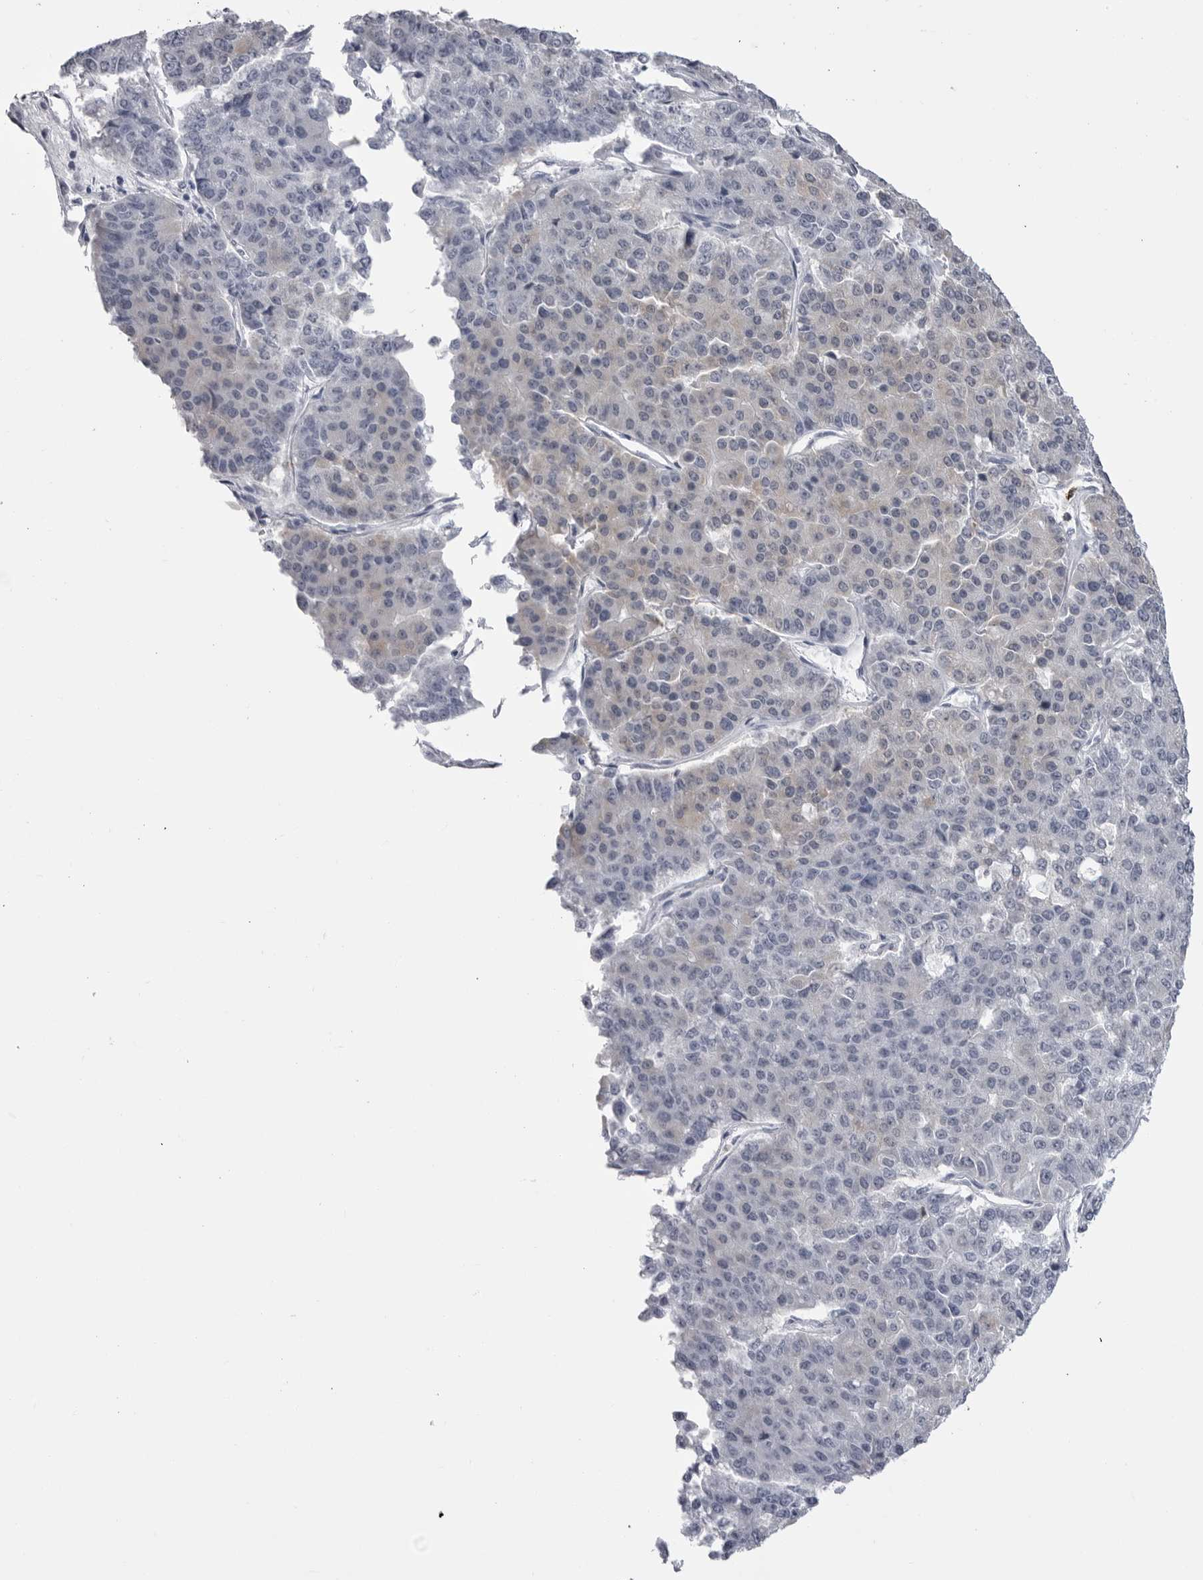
{"staining": {"intensity": "negative", "quantity": "none", "location": "none"}, "tissue": "pancreatic cancer", "cell_type": "Tumor cells", "image_type": "cancer", "snomed": [{"axis": "morphology", "description": "Adenocarcinoma, NOS"}, {"axis": "topography", "description": "Pancreas"}], "caption": "Human pancreatic adenocarcinoma stained for a protein using immunohistochemistry (IHC) displays no expression in tumor cells.", "gene": "STAP2", "patient": {"sex": "male", "age": 50}}